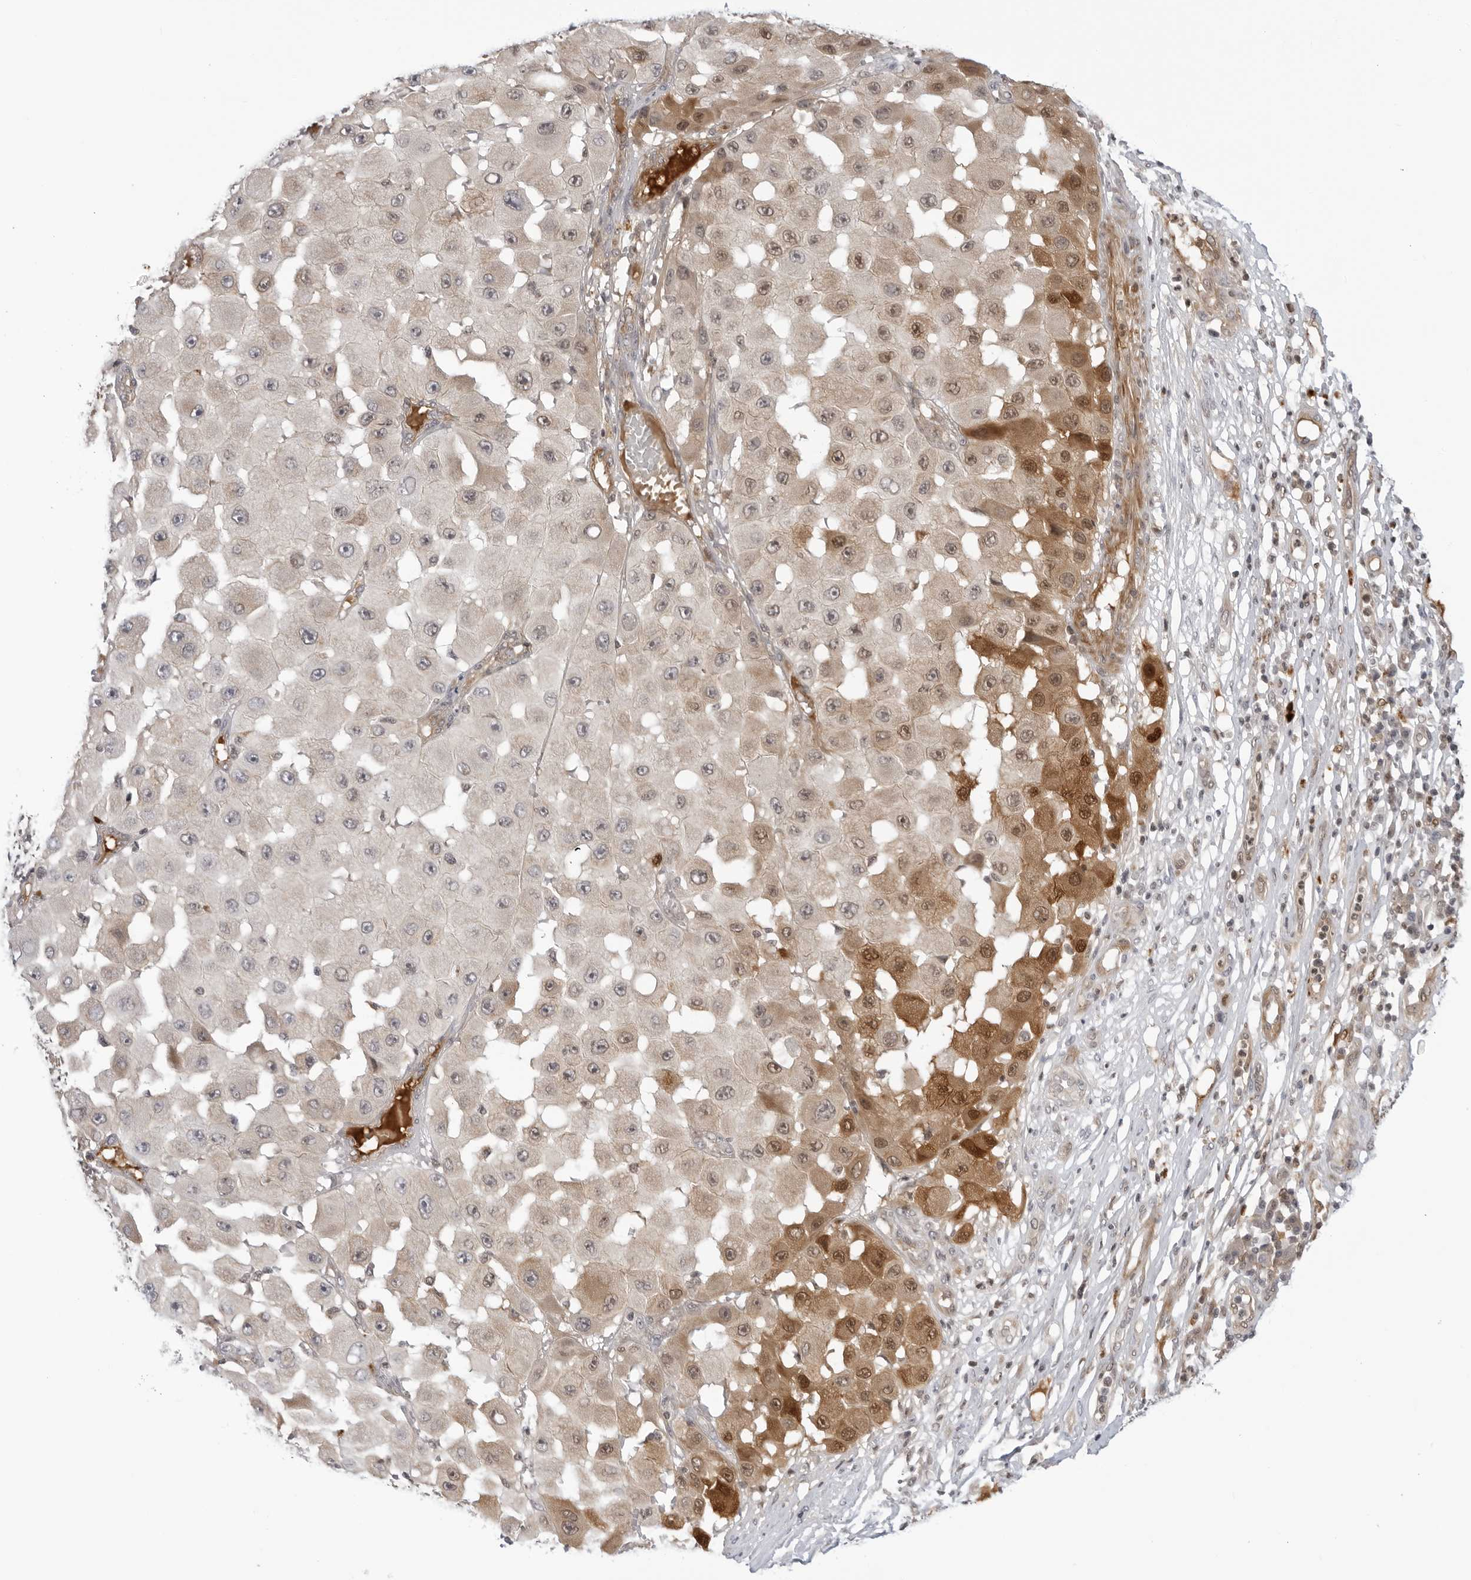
{"staining": {"intensity": "moderate", "quantity": "<25%", "location": "cytoplasmic/membranous,nuclear"}, "tissue": "melanoma", "cell_type": "Tumor cells", "image_type": "cancer", "snomed": [{"axis": "morphology", "description": "Malignant melanoma, NOS"}, {"axis": "topography", "description": "Skin"}], "caption": "DAB (3,3'-diaminobenzidine) immunohistochemical staining of human malignant melanoma exhibits moderate cytoplasmic/membranous and nuclear protein expression in approximately <25% of tumor cells.", "gene": "SUGCT", "patient": {"sex": "female", "age": 81}}